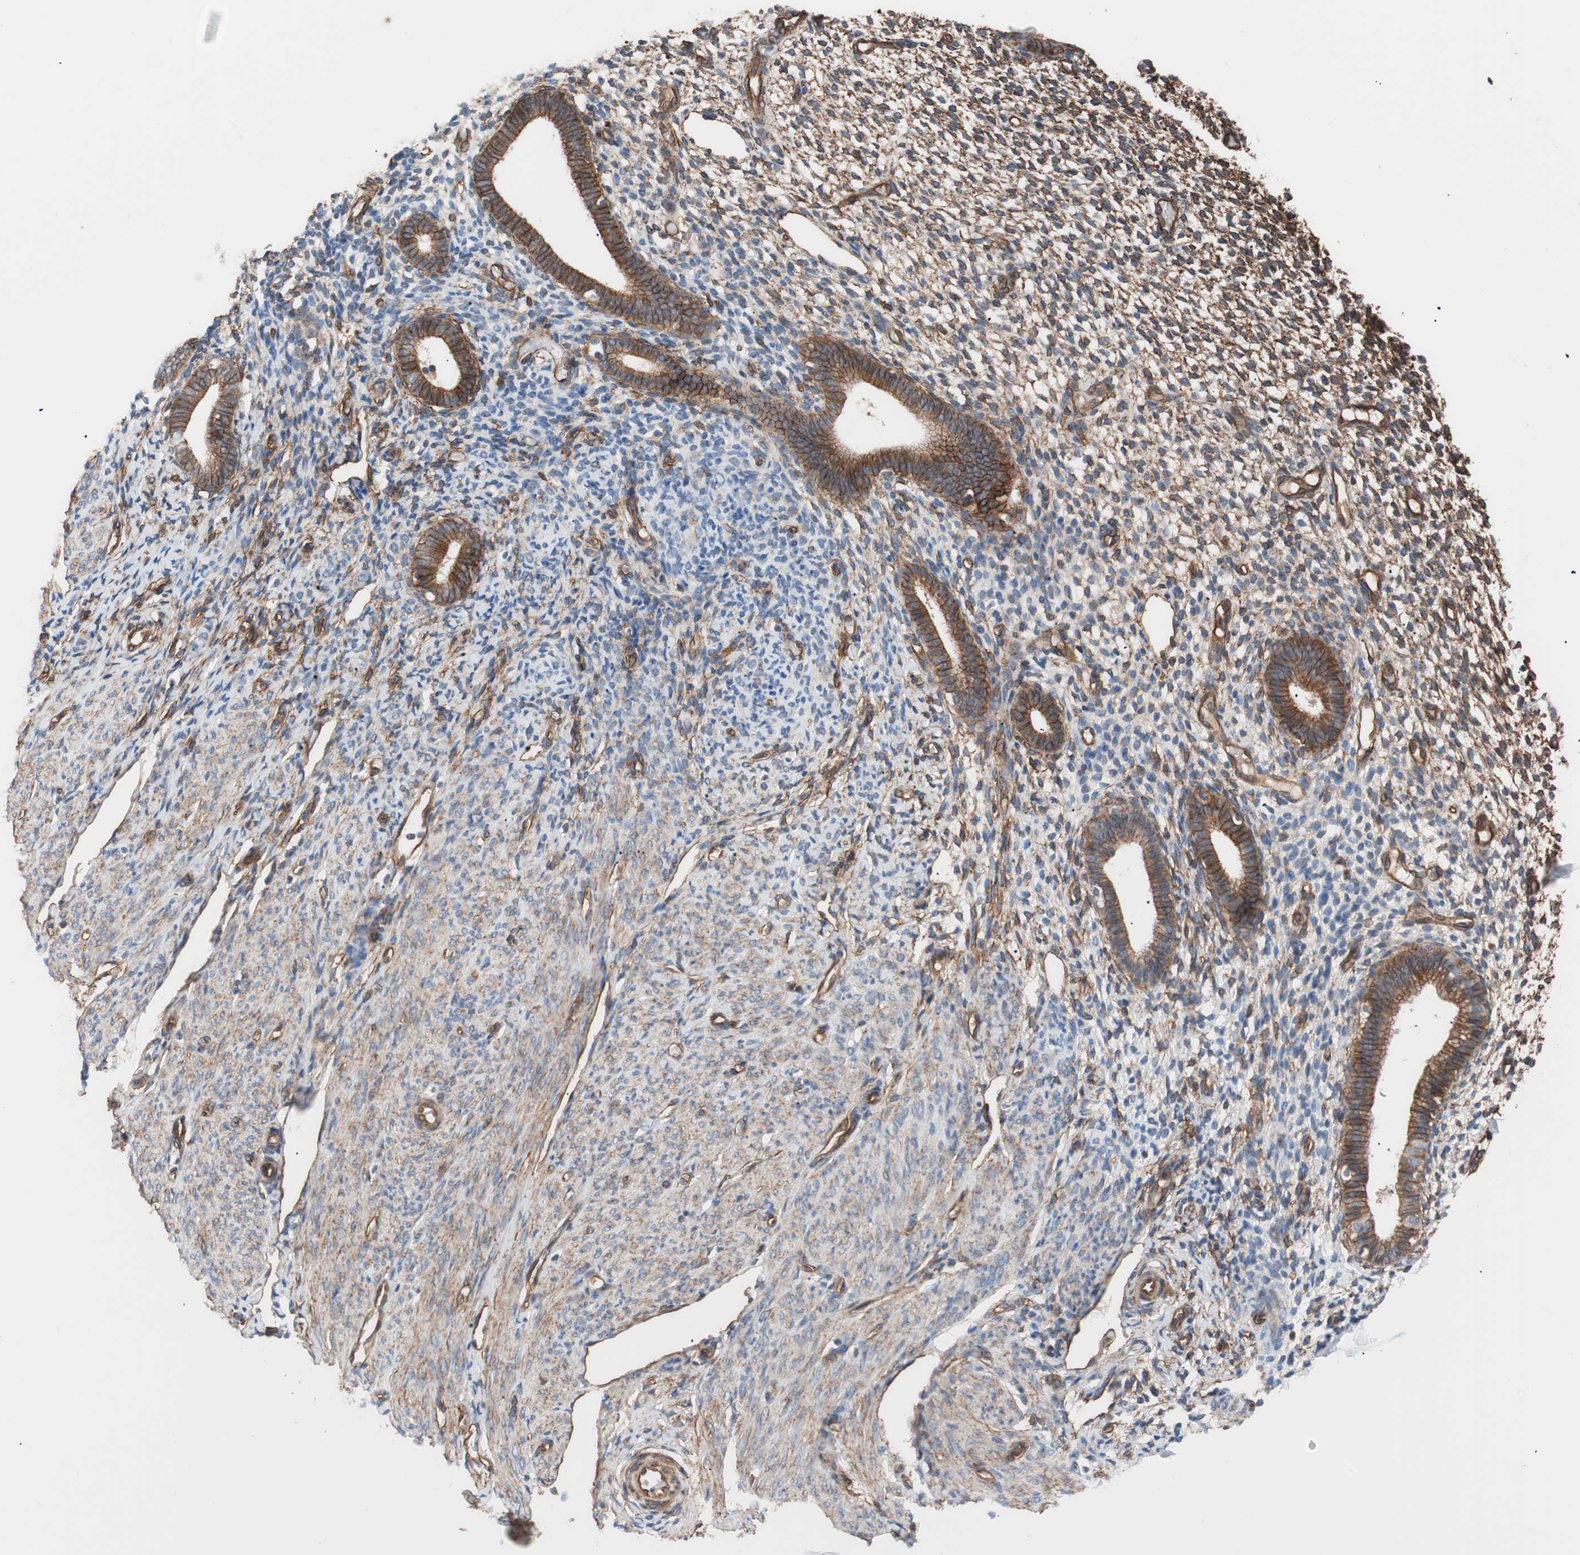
{"staining": {"intensity": "moderate", "quantity": "25%-75%", "location": "cytoplasmic/membranous"}, "tissue": "endometrium", "cell_type": "Cells in endometrial stroma", "image_type": "normal", "snomed": [{"axis": "morphology", "description": "Normal tissue, NOS"}, {"axis": "topography", "description": "Endometrium"}], "caption": "High-magnification brightfield microscopy of benign endometrium stained with DAB (brown) and counterstained with hematoxylin (blue). cells in endometrial stroma exhibit moderate cytoplasmic/membranous expression is appreciated in approximately25%-75% of cells. (Brightfield microscopy of DAB IHC at high magnification).", "gene": "SPINT1", "patient": {"sex": "female", "age": 61}}